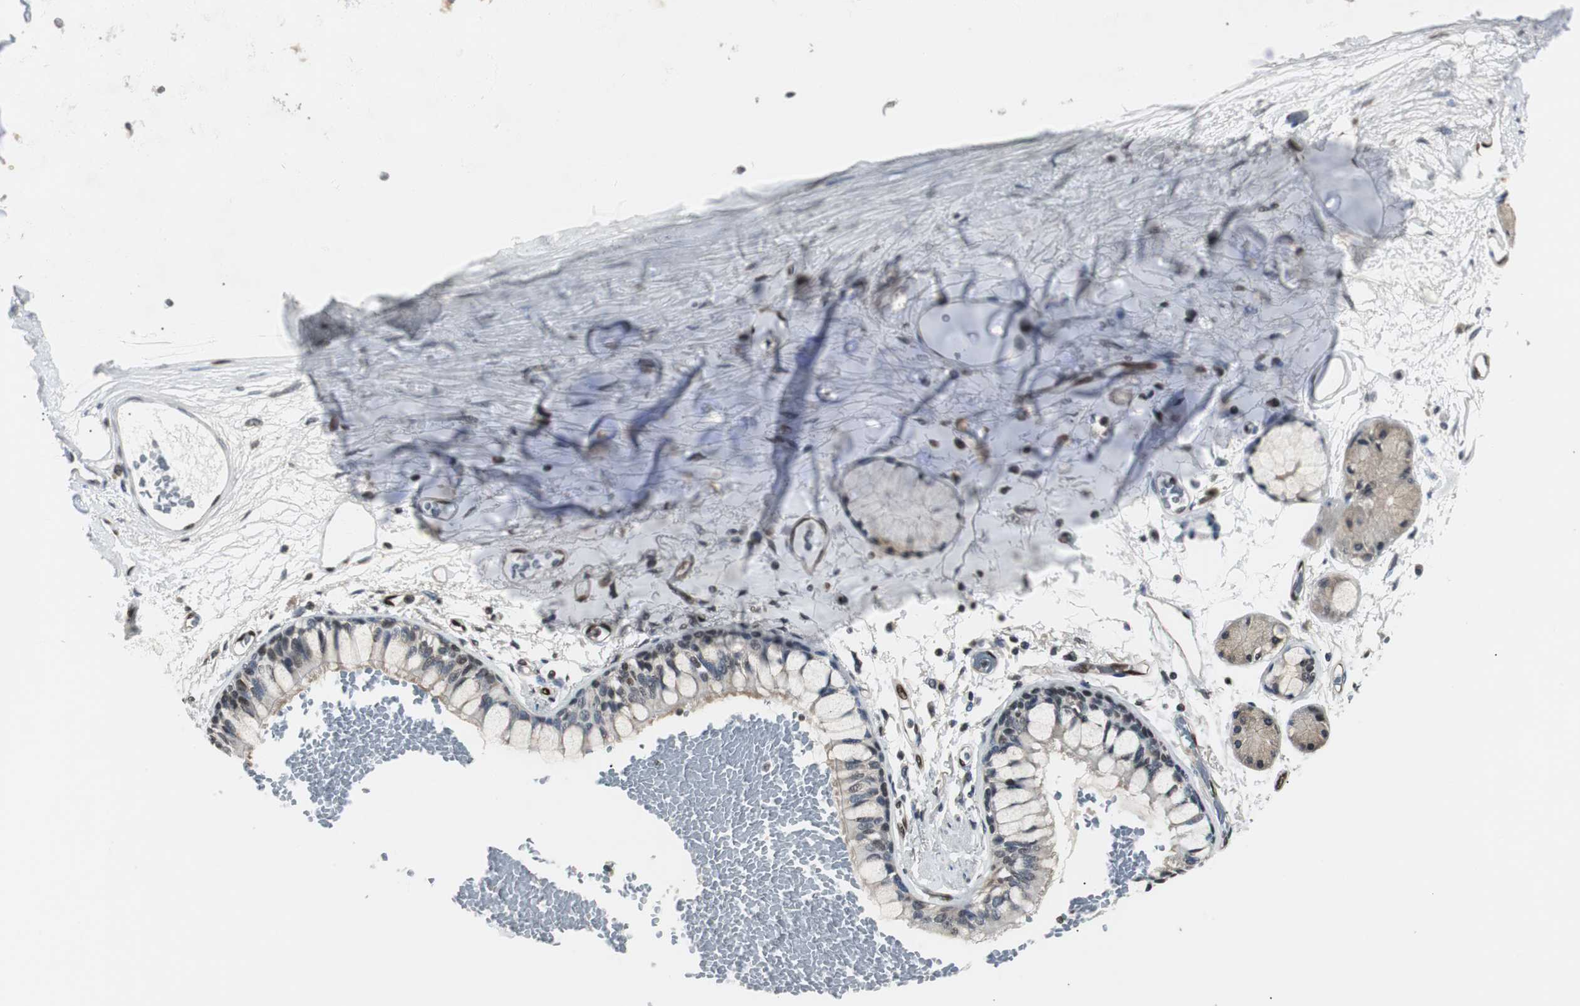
{"staining": {"intensity": "weak", "quantity": ">75%", "location": "cytoplasmic/membranous"}, "tissue": "adipose tissue", "cell_type": "Adipocytes", "image_type": "normal", "snomed": [{"axis": "morphology", "description": "Normal tissue, NOS"}, {"axis": "topography", "description": "Cartilage tissue"}, {"axis": "topography", "description": "Bronchus"}], "caption": "Weak cytoplasmic/membranous expression for a protein is present in about >75% of adipocytes of normal adipose tissue using immunohistochemistry (IHC).", "gene": "SMAD1", "patient": {"sex": "female", "age": 73}}